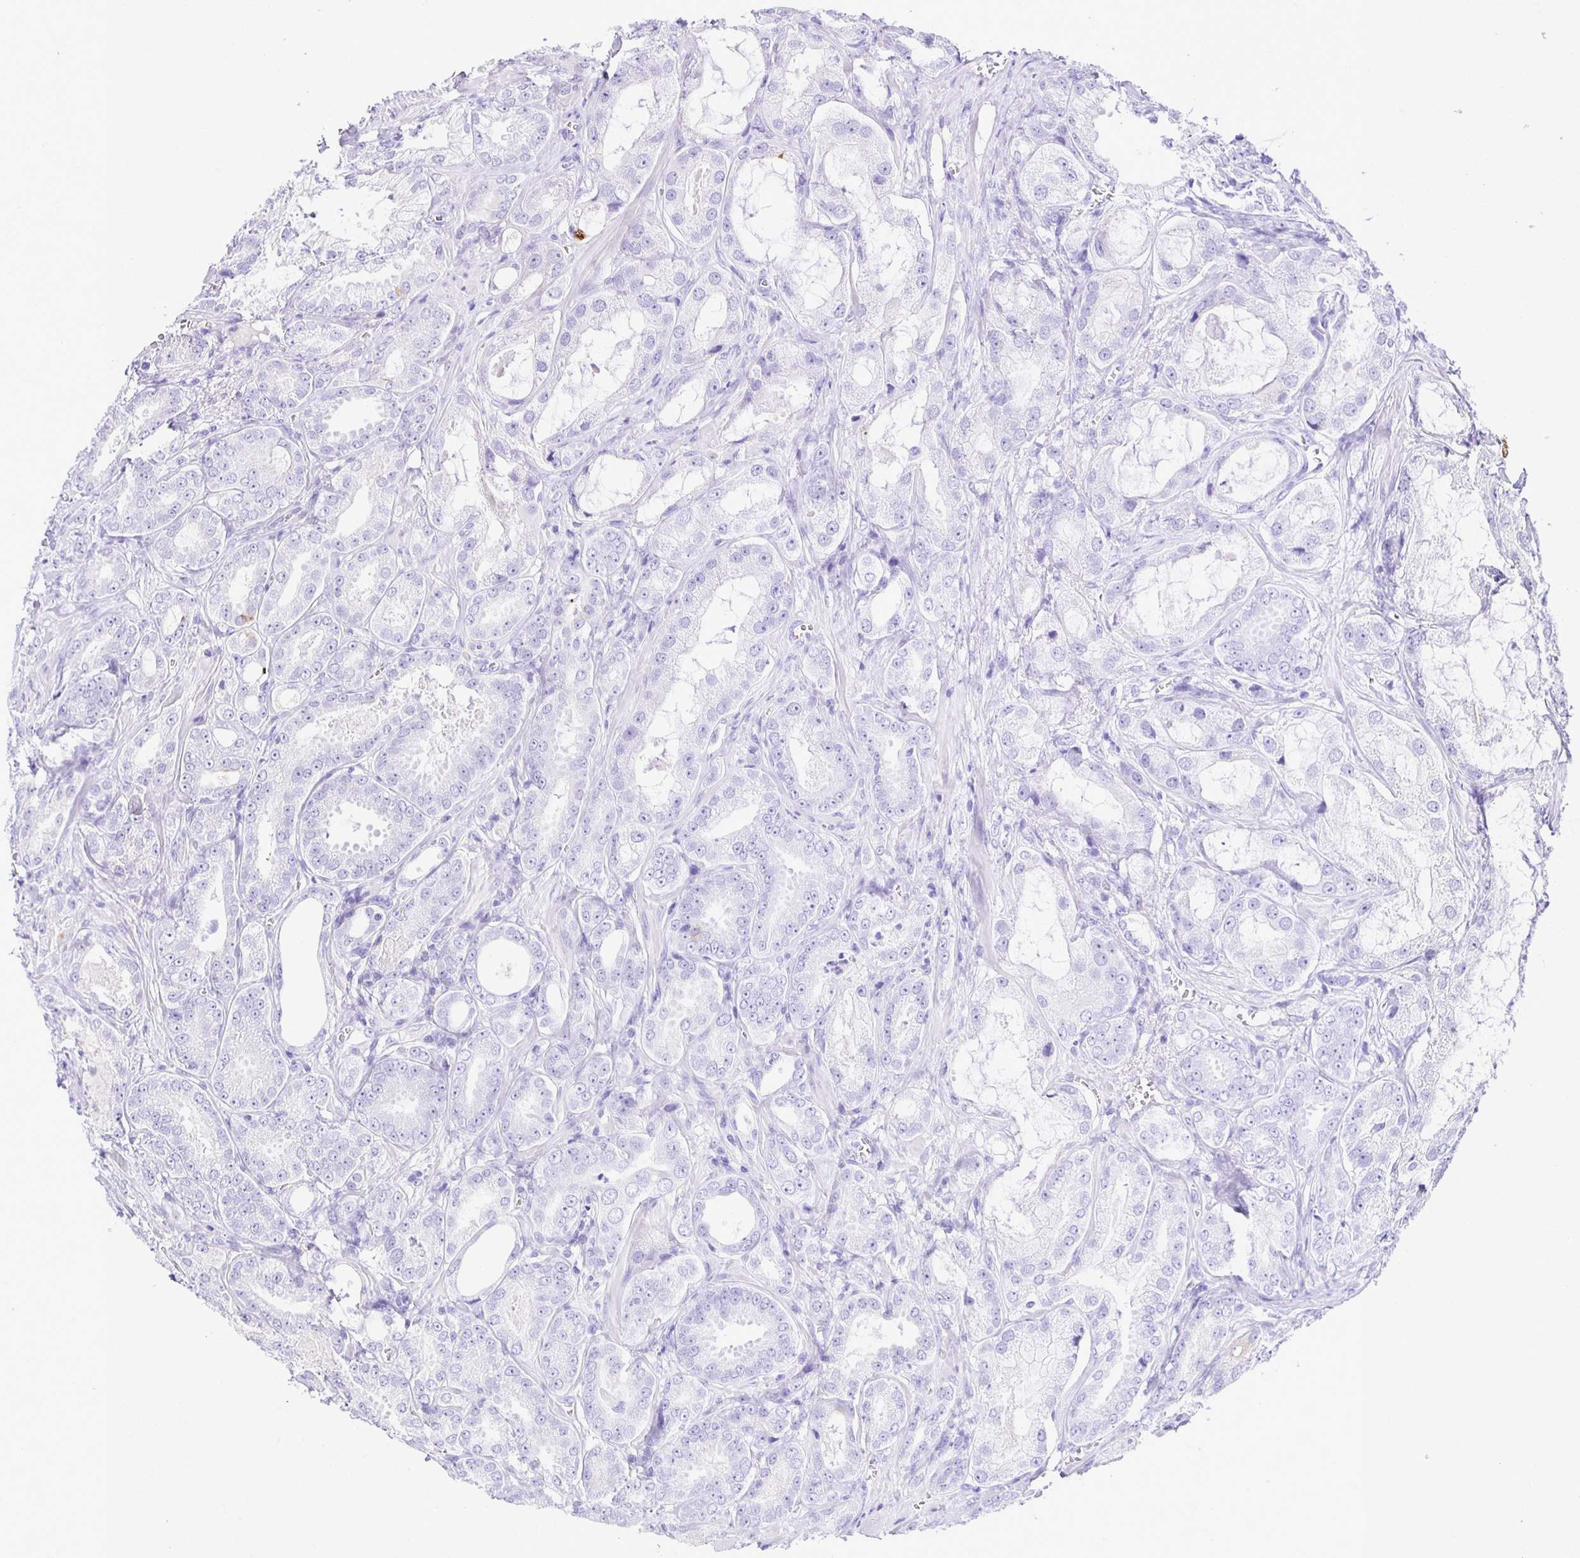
{"staining": {"intensity": "negative", "quantity": "none", "location": "none"}, "tissue": "prostate cancer", "cell_type": "Tumor cells", "image_type": "cancer", "snomed": [{"axis": "morphology", "description": "Adenocarcinoma, High grade"}, {"axis": "topography", "description": "Prostate"}], "caption": "Tumor cells are negative for brown protein staining in prostate cancer (high-grade adenocarcinoma).", "gene": "TAF1D", "patient": {"sex": "male", "age": 64}}